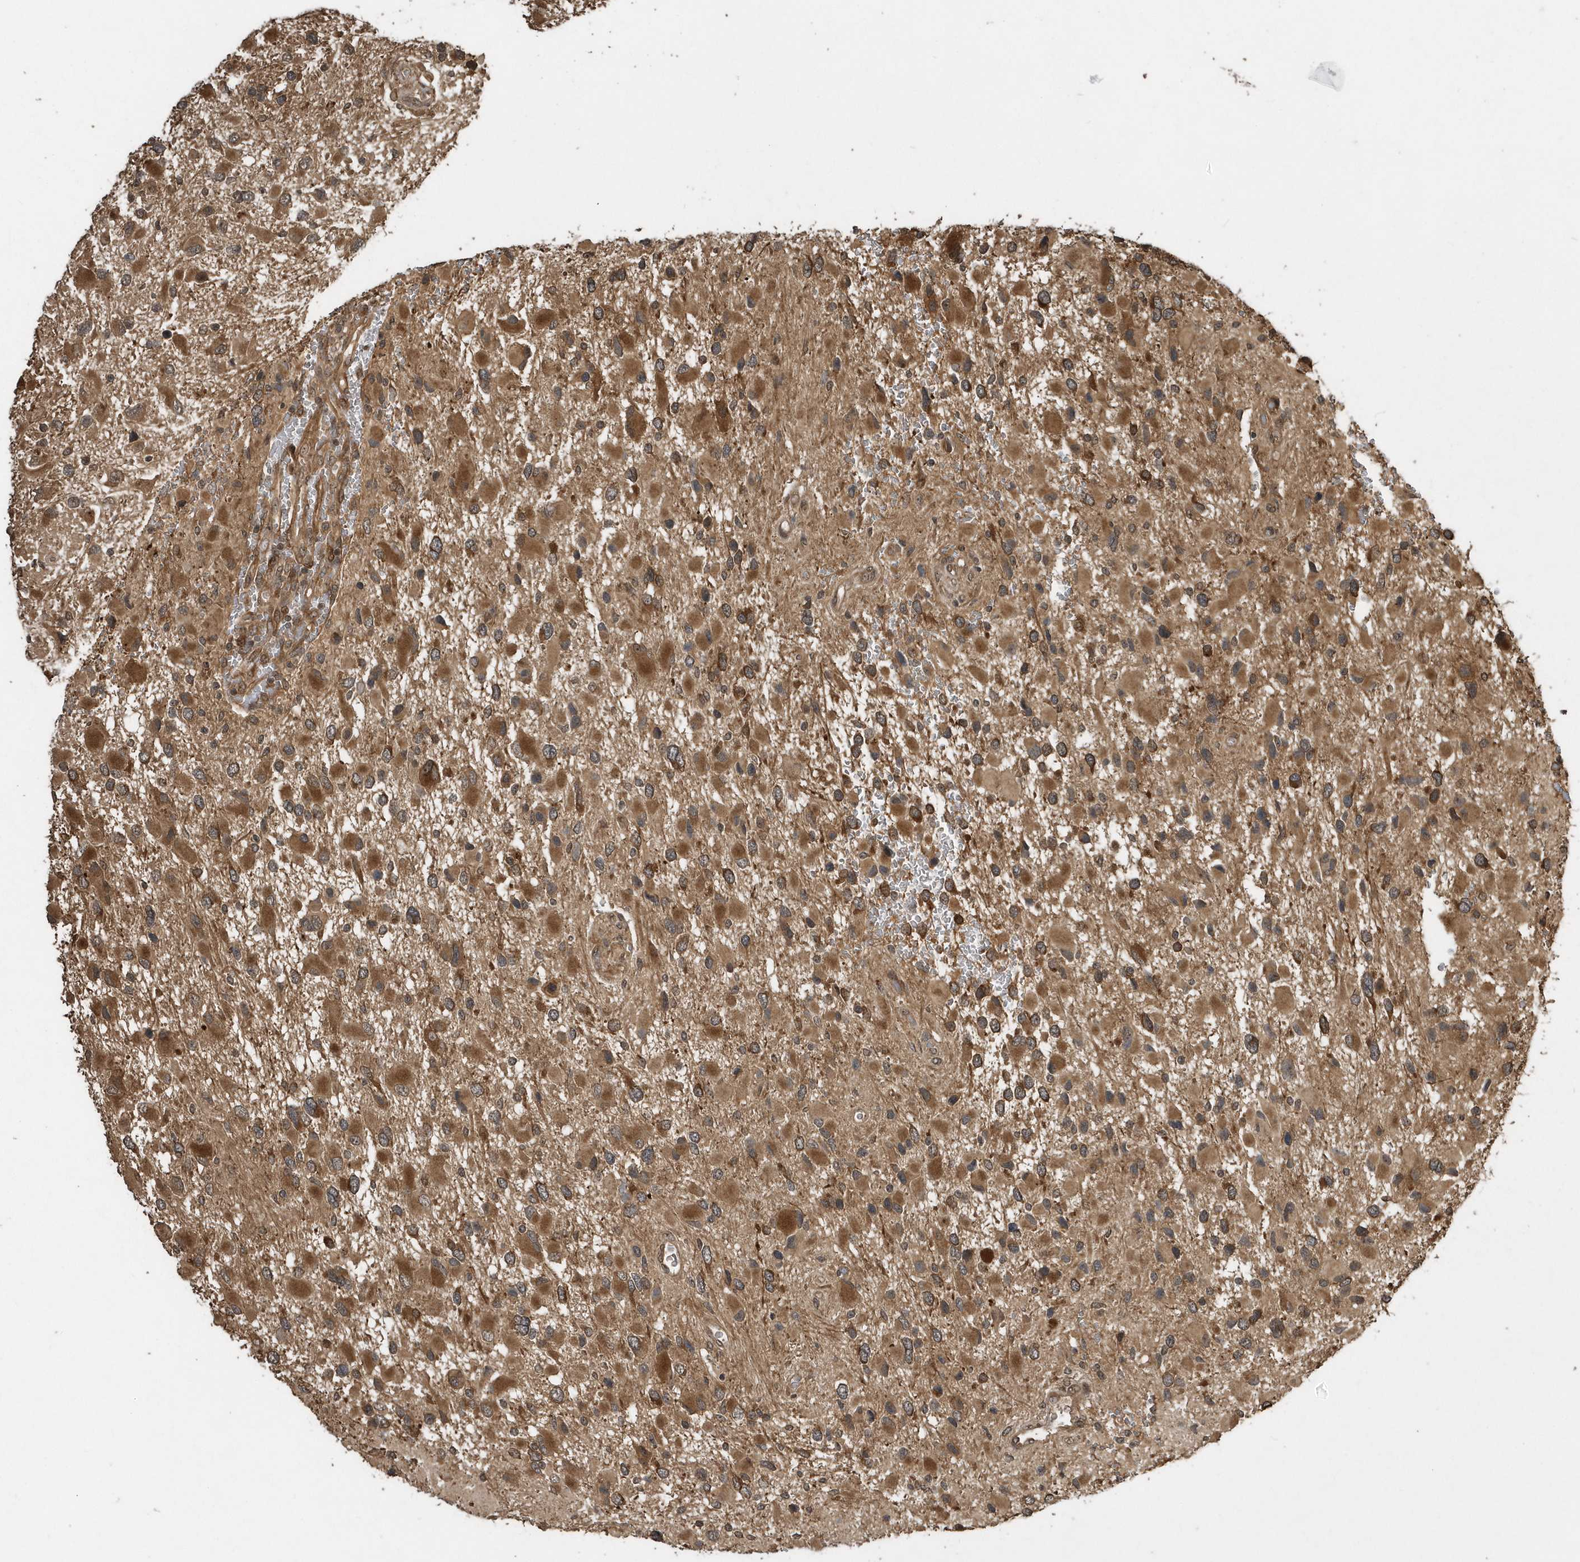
{"staining": {"intensity": "moderate", "quantity": ">75%", "location": "cytoplasmic/membranous"}, "tissue": "glioma", "cell_type": "Tumor cells", "image_type": "cancer", "snomed": [{"axis": "morphology", "description": "Glioma, malignant, High grade"}, {"axis": "topography", "description": "Brain"}], "caption": "Glioma stained with a protein marker reveals moderate staining in tumor cells.", "gene": "WASHC5", "patient": {"sex": "male", "age": 53}}